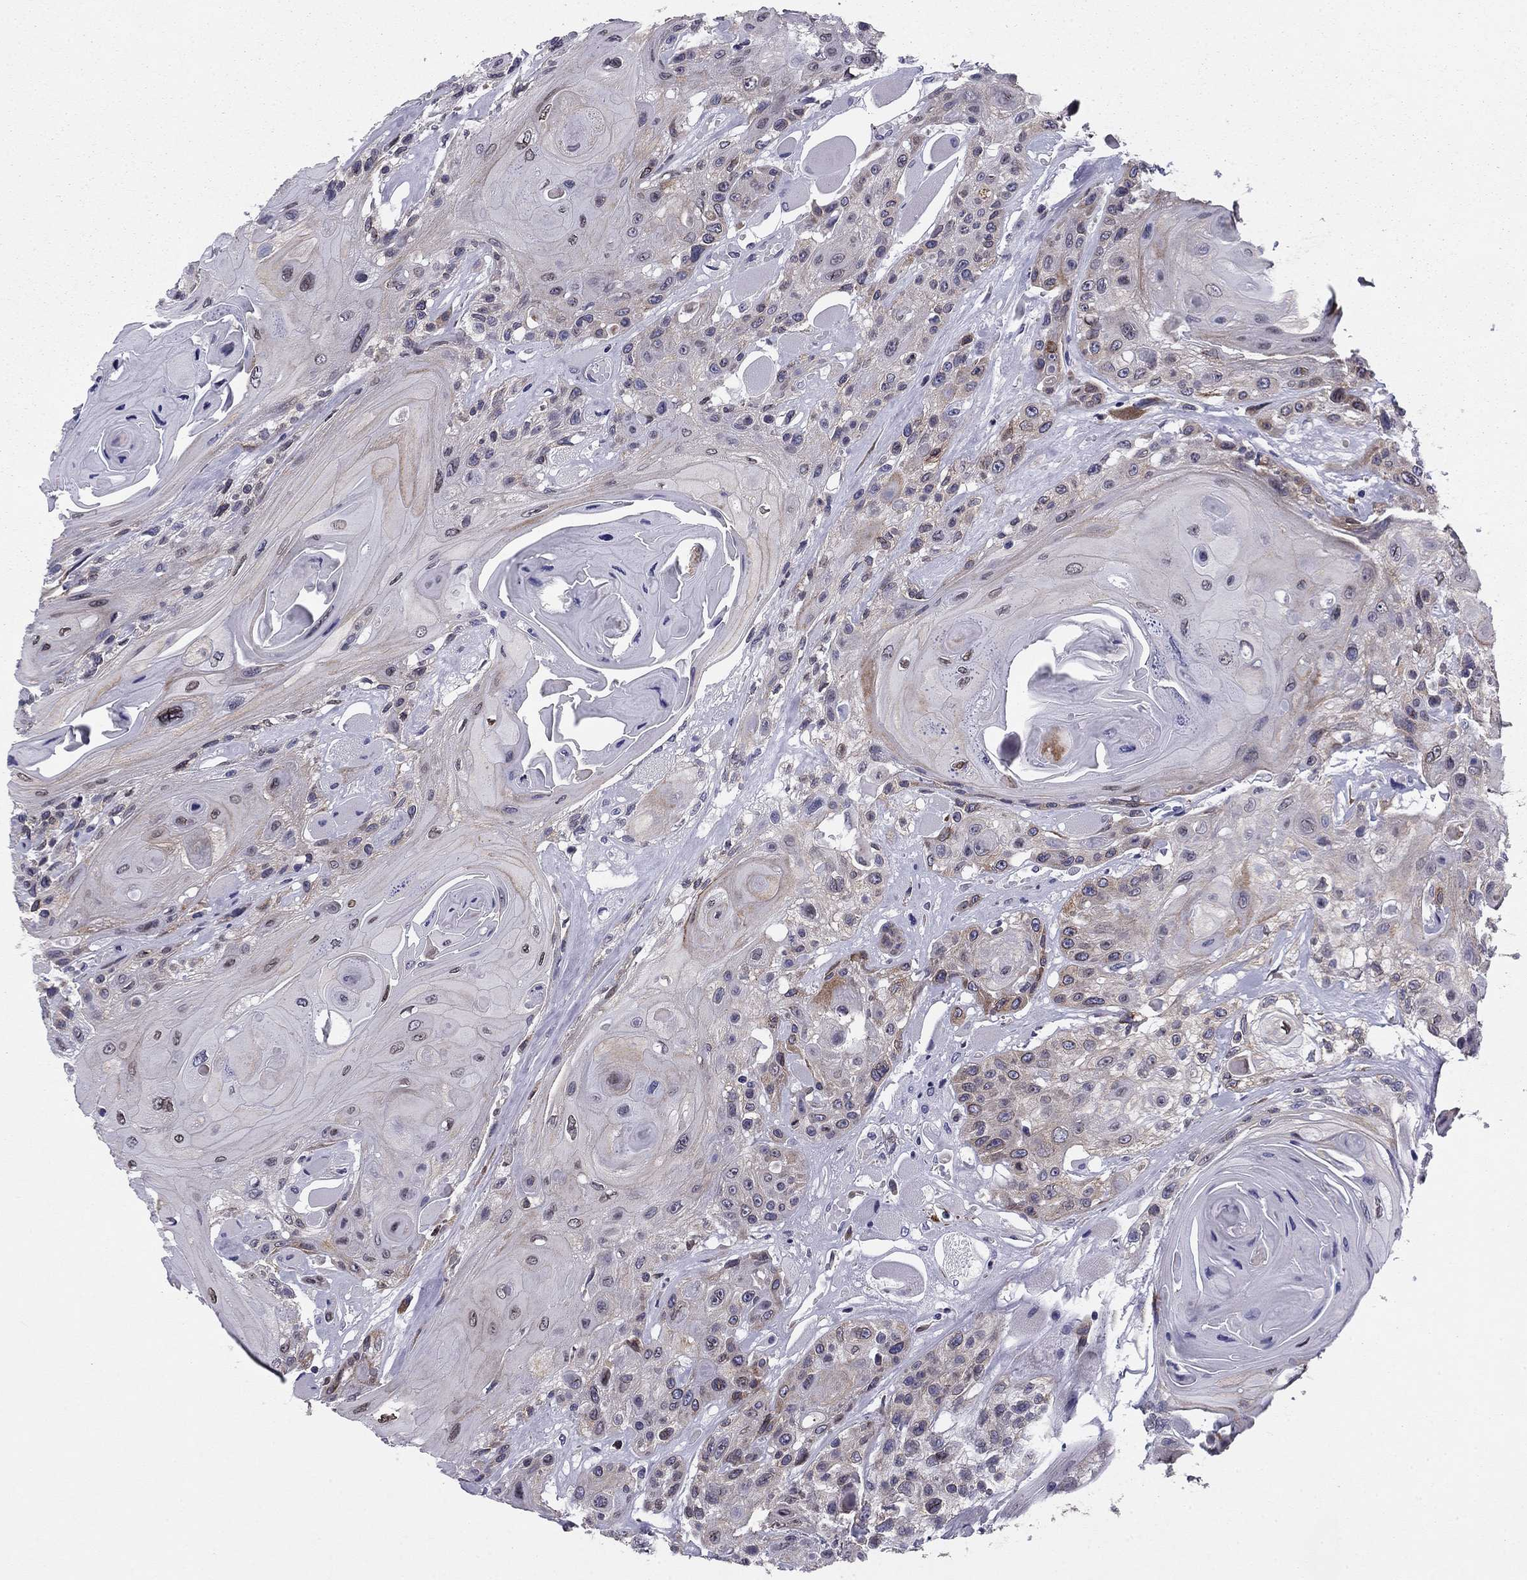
{"staining": {"intensity": "moderate", "quantity": "<25%", "location": "cytoplasmic/membranous"}, "tissue": "head and neck cancer", "cell_type": "Tumor cells", "image_type": "cancer", "snomed": [{"axis": "morphology", "description": "Squamous cell carcinoma, NOS"}, {"axis": "topography", "description": "Head-Neck"}], "caption": "A histopathology image of head and neck cancer (squamous cell carcinoma) stained for a protein demonstrates moderate cytoplasmic/membranous brown staining in tumor cells.", "gene": "TMED3", "patient": {"sex": "female", "age": 59}}